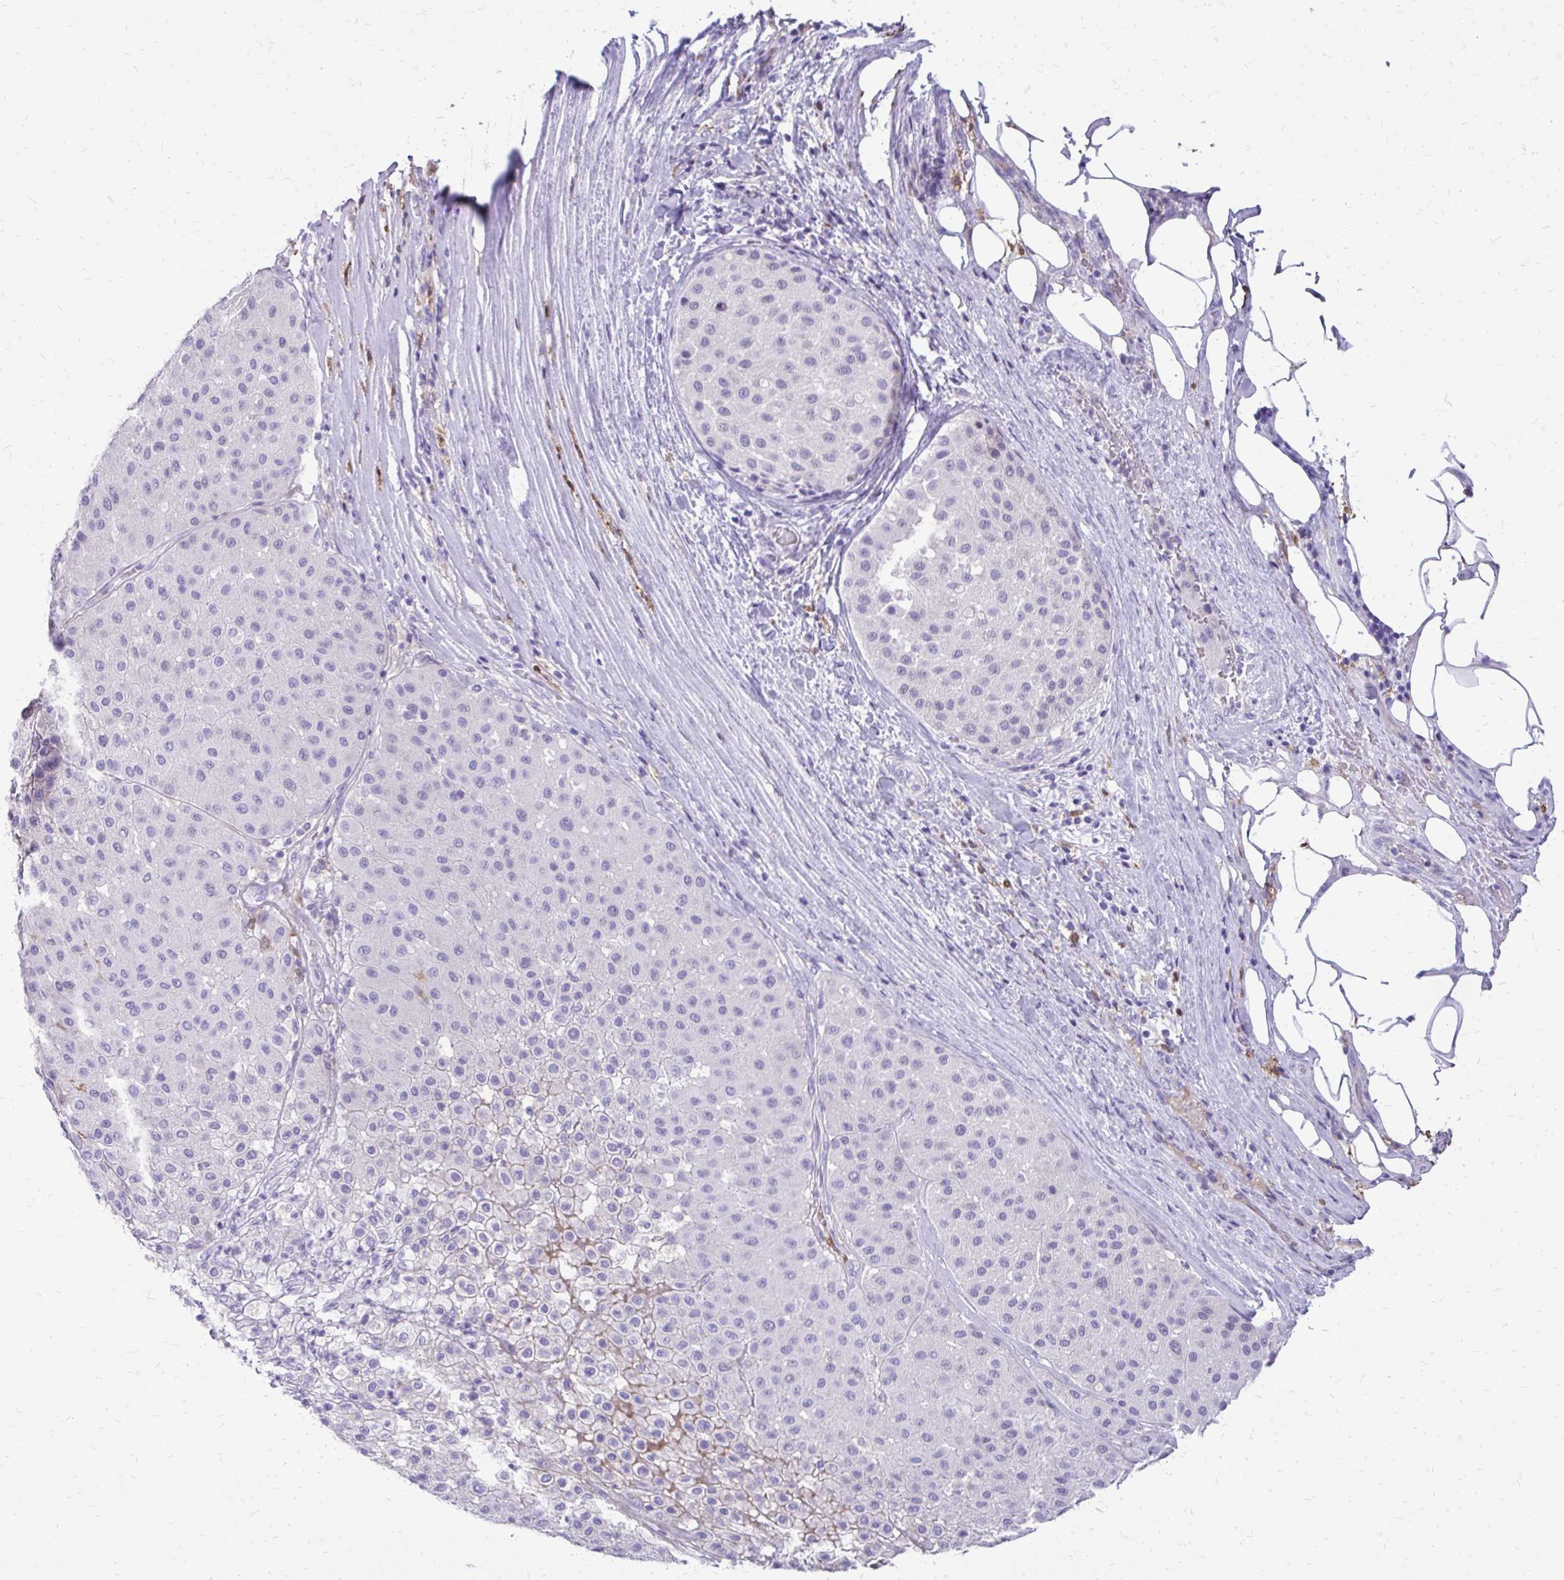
{"staining": {"intensity": "negative", "quantity": "none", "location": "none"}, "tissue": "melanoma", "cell_type": "Tumor cells", "image_type": "cancer", "snomed": [{"axis": "morphology", "description": "Malignant melanoma, Metastatic site"}, {"axis": "topography", "description": "Smooth muscle"}], "caption": "Tumor cells show no significant positivity in melanoma.", "gene": "SIGLEC11", "patient": {"sex": "male", "age": 41}}